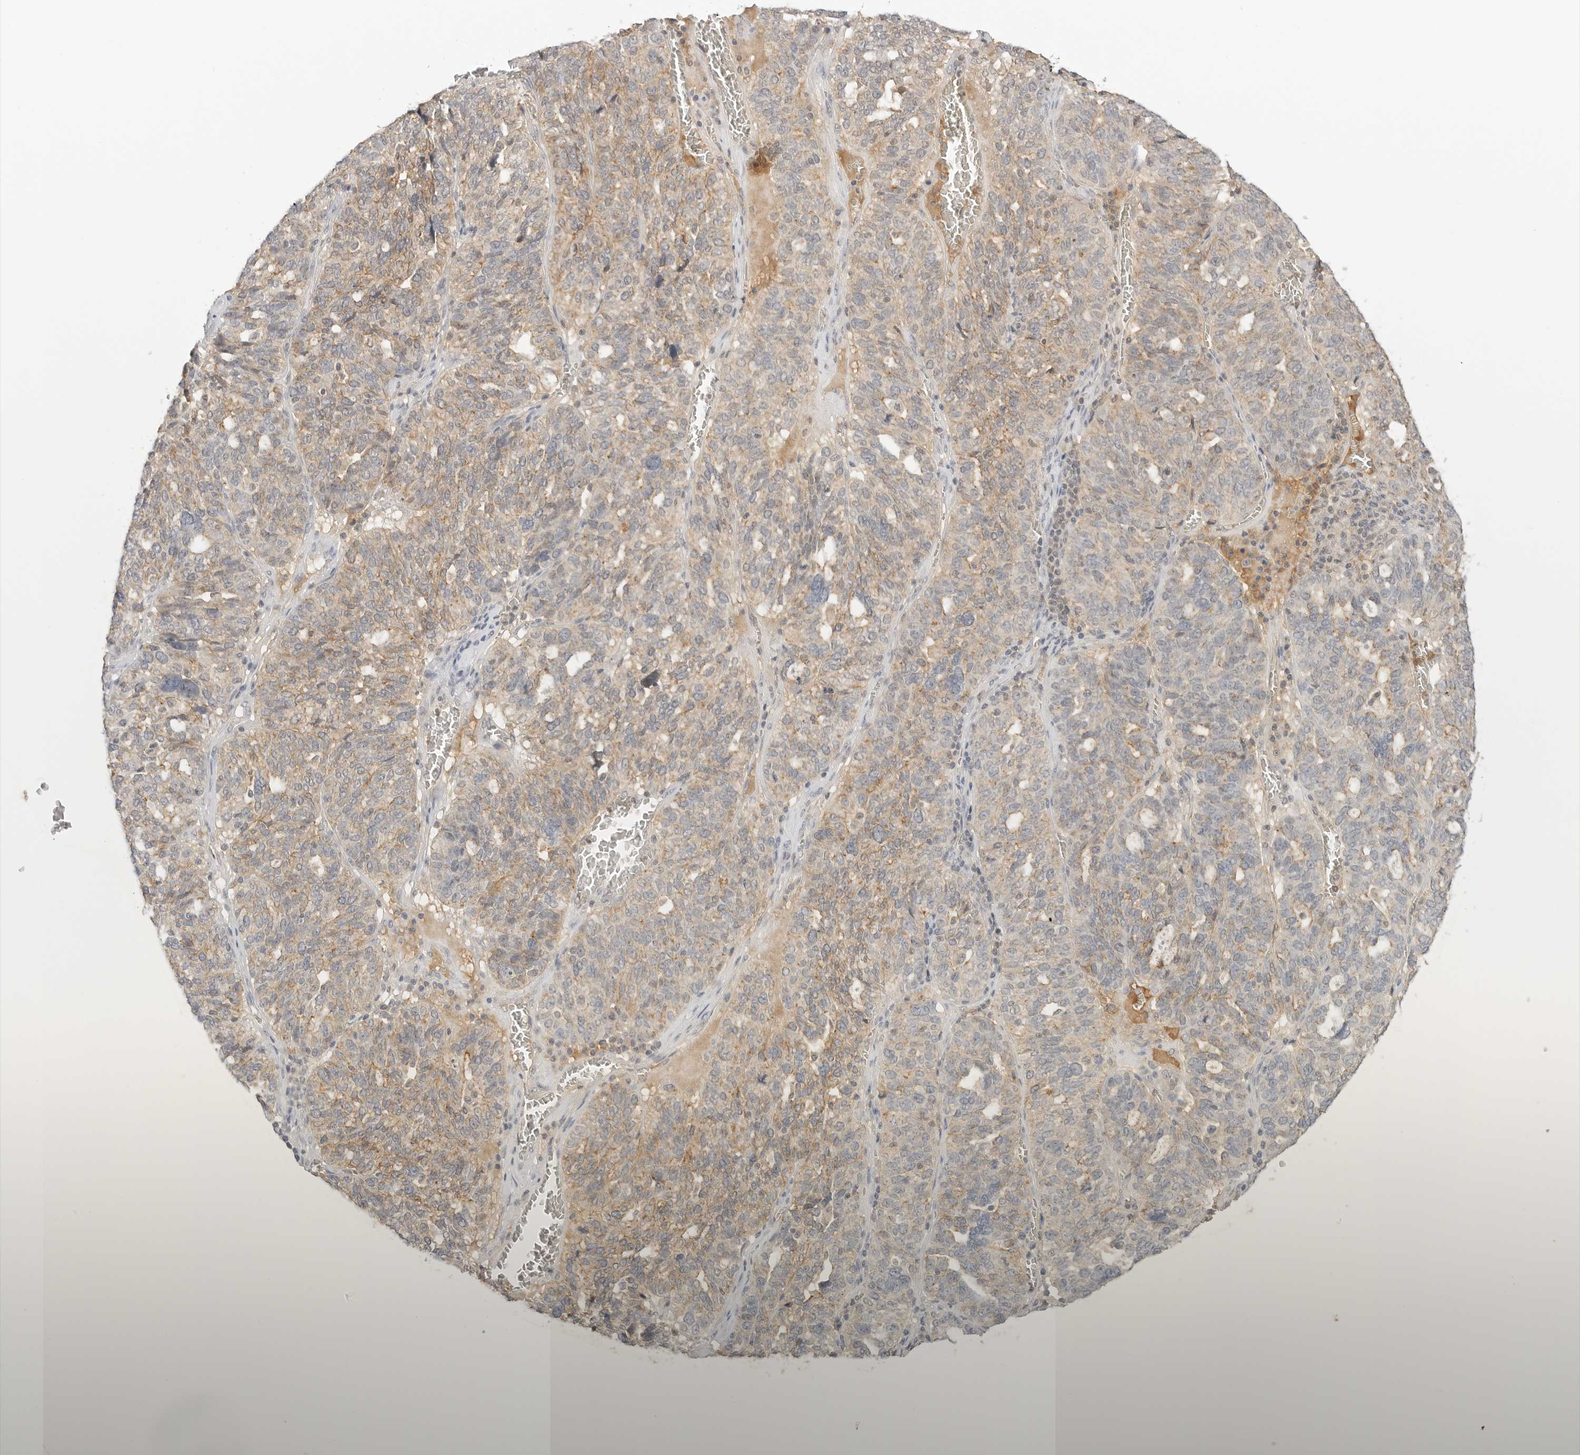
{"staining": {"intensity": "weak", "quantity": "25%-75%", "location": "cytoplasmic/membranous"}, "tissue": "ovarian cancer", "cell_type": "Tumor cells", "image_type": "cancer", "snomed": [{"axis": "morphology", "description": "Cystadenocarcinoma, serous, NOS"}, {"axis": "topography", "description": "Ovary"}], "caption": "Ovarian cancer was stained to show a protein in brown. There is low levels of weak cytoplasmic/membranous staining in about 25%-75% of tumor cells.", "gene": "EPHA1", "patient": {"sex": "female", "age": 59}}